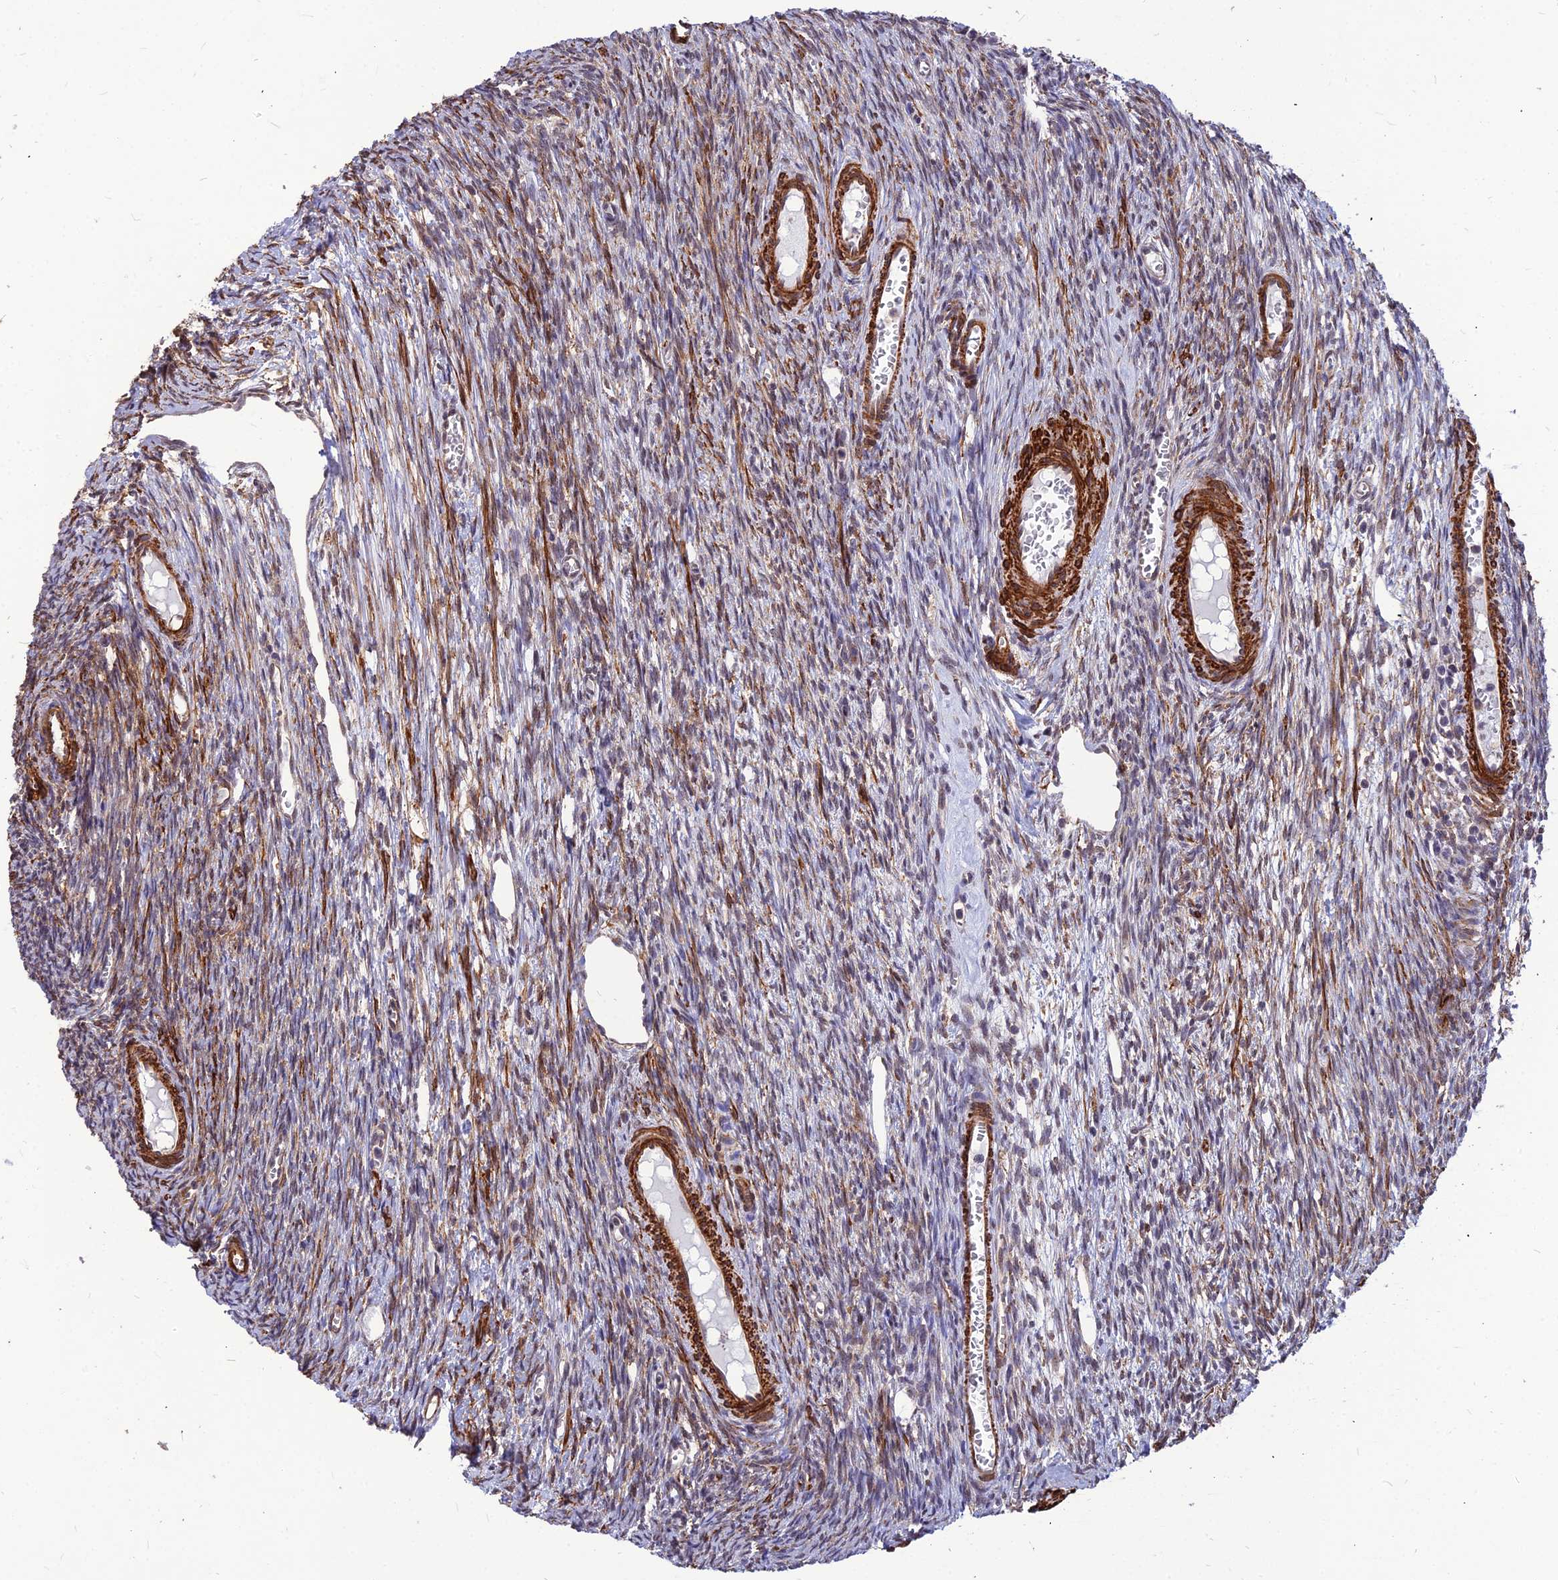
{"staining": {"intensity": "negative", "quantity": "none", "location": "none"}, "tissue": "ovary", "cell_type": "Ovarian stroma cells", "image_type": "normal", "snomed": [{"axis": "morphology", "description": "Normal tissue, NOS"}, {"axis": "topography", "description": "Ovary"}], "caption": "Ovarian stroma cells are negative for protein expression in benign human ovary.", "gene": "LEKR1", "patient": {"sex": "female", "age": 44}}